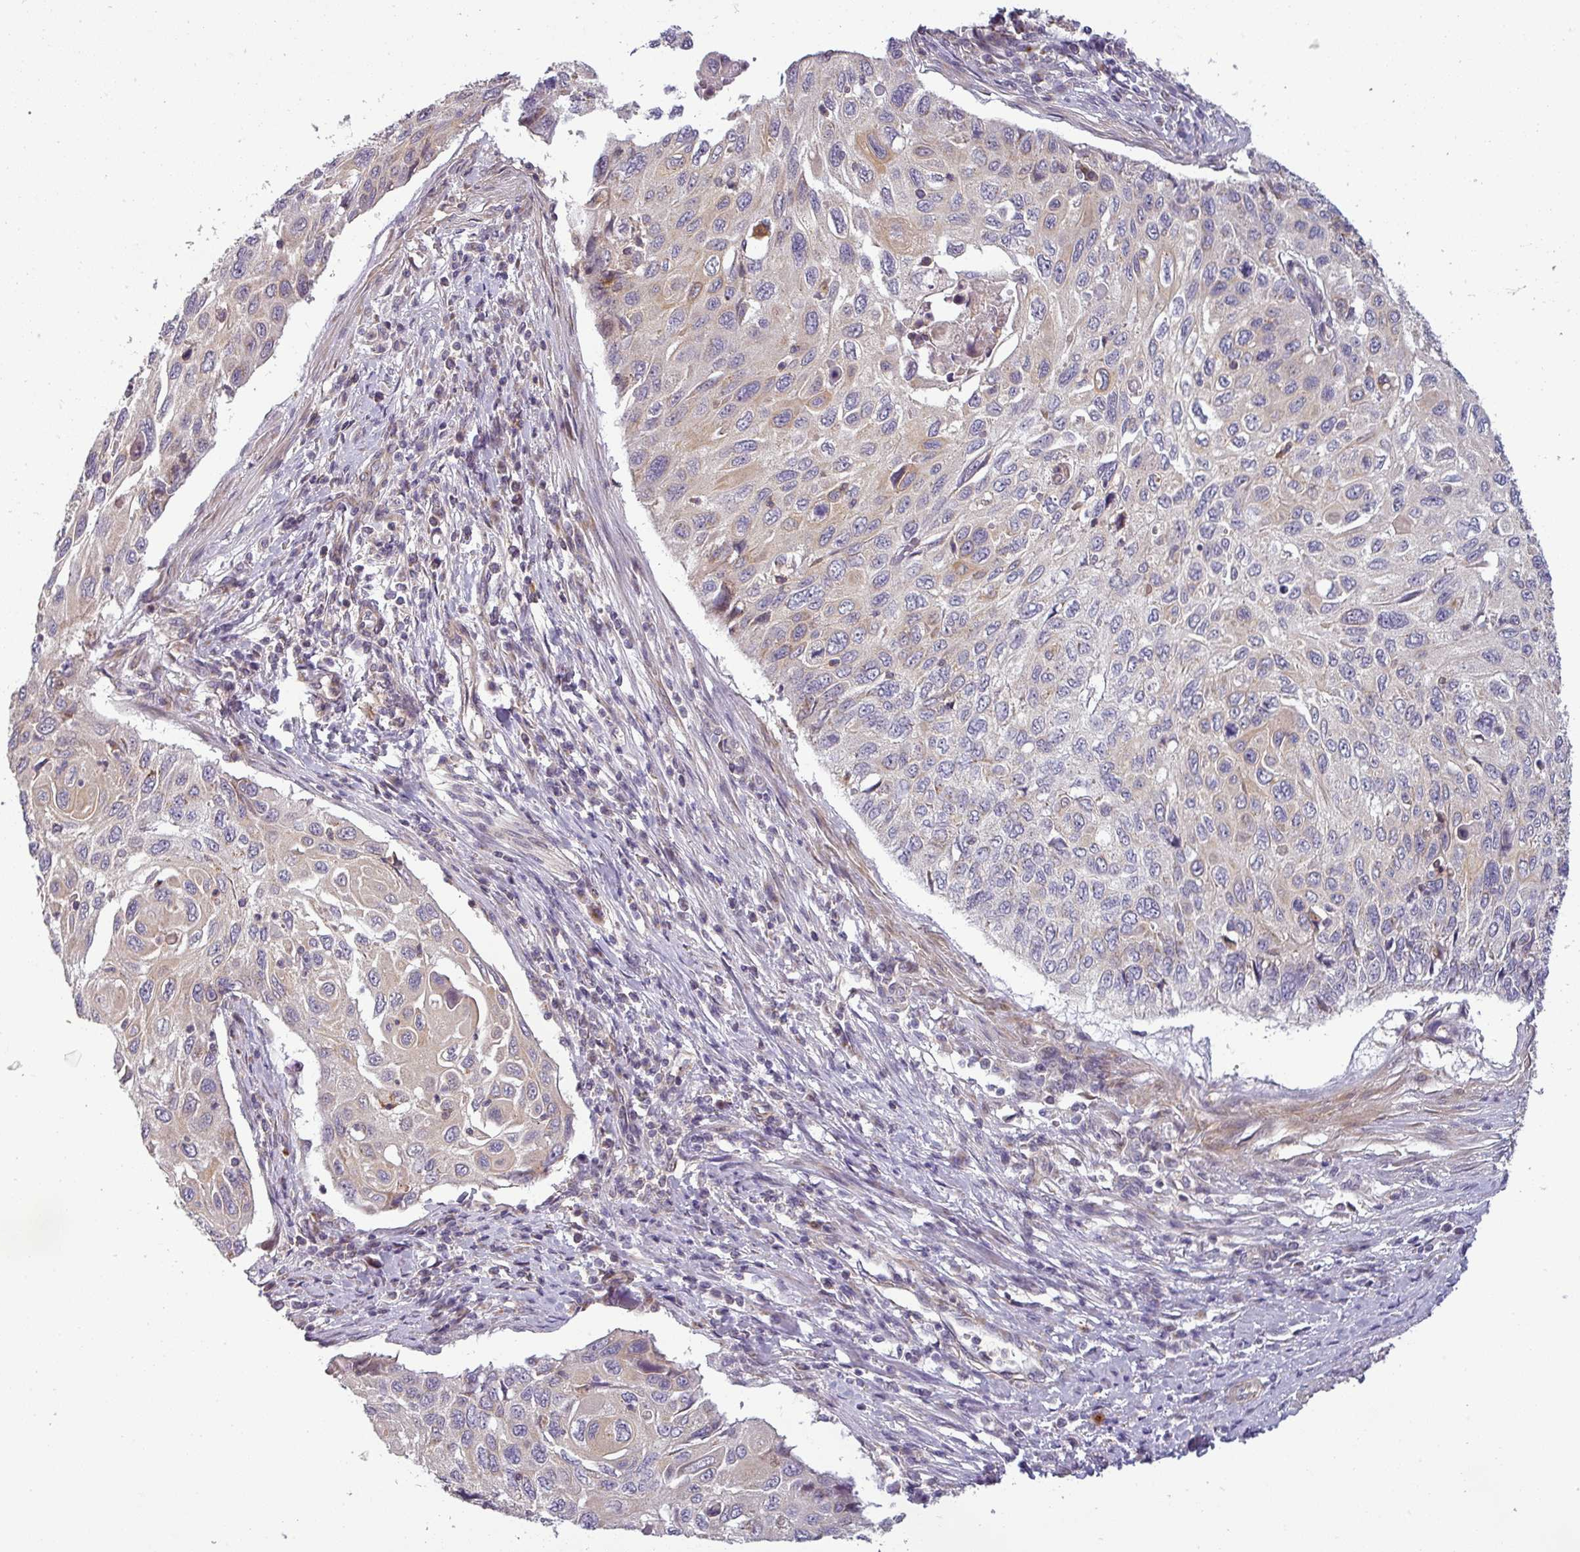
{"staining": {"intensity": "weak", "quantity": "<25%", "location": "cytoplasmic/membranous"}, "tissue": "cervical cancer", "cell_type": "Tumor cells", "image_type": "cancer", "snomed": [{"axis": "morphology", "description": "Squamous cell carcinoma, NOS"}, {"axis": "topography", "description": "Cervix"}], "caption": "Immunohistochemistry micrograph of squamous cell carcinoma (cervical) stained for a protein (brown), which shows no positivity in tumor cells.", "gene": "NIN", "patient": {"sex": "female", "age": 70}}